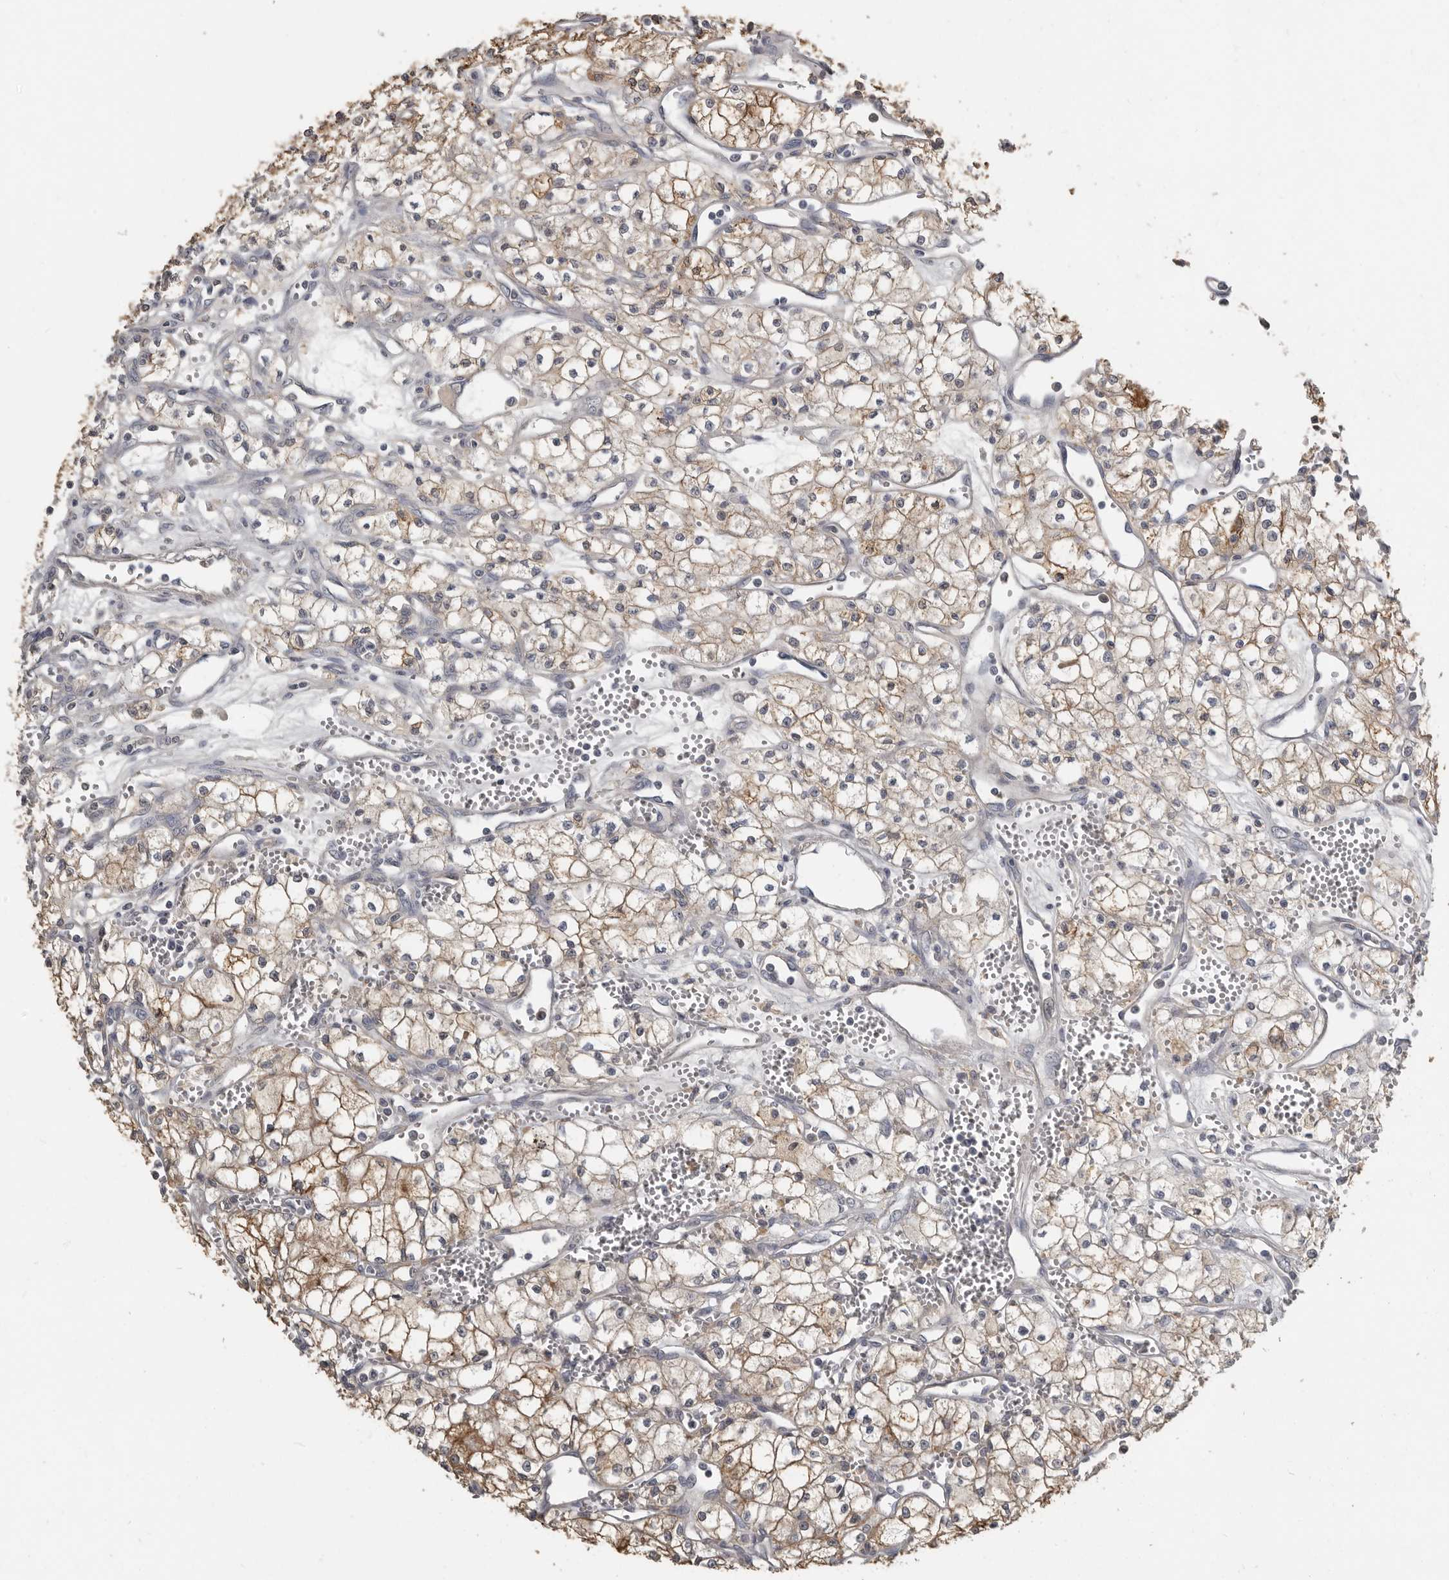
{"staining": {"intensity": "moderate", "quantity": ">75%", "location": "cytoplasmic/membranous"}, "tissue": "renal cancer", "cell_type": "Tumor cells", "image_type": "cancer", "snomed": [{"axis": "morphology", "description": "Adenocarcinoma, NOS"}, {"axis": "topography", "description": "Kidney"}], "caption": "This is an image of immunohistochemistry staining of renal cancer, which shows moderate staining in the cytoplasmic/membranous of tumor cells.", "gene": "KCNJ8", "patient": {"sex": "male", "age": 59}}